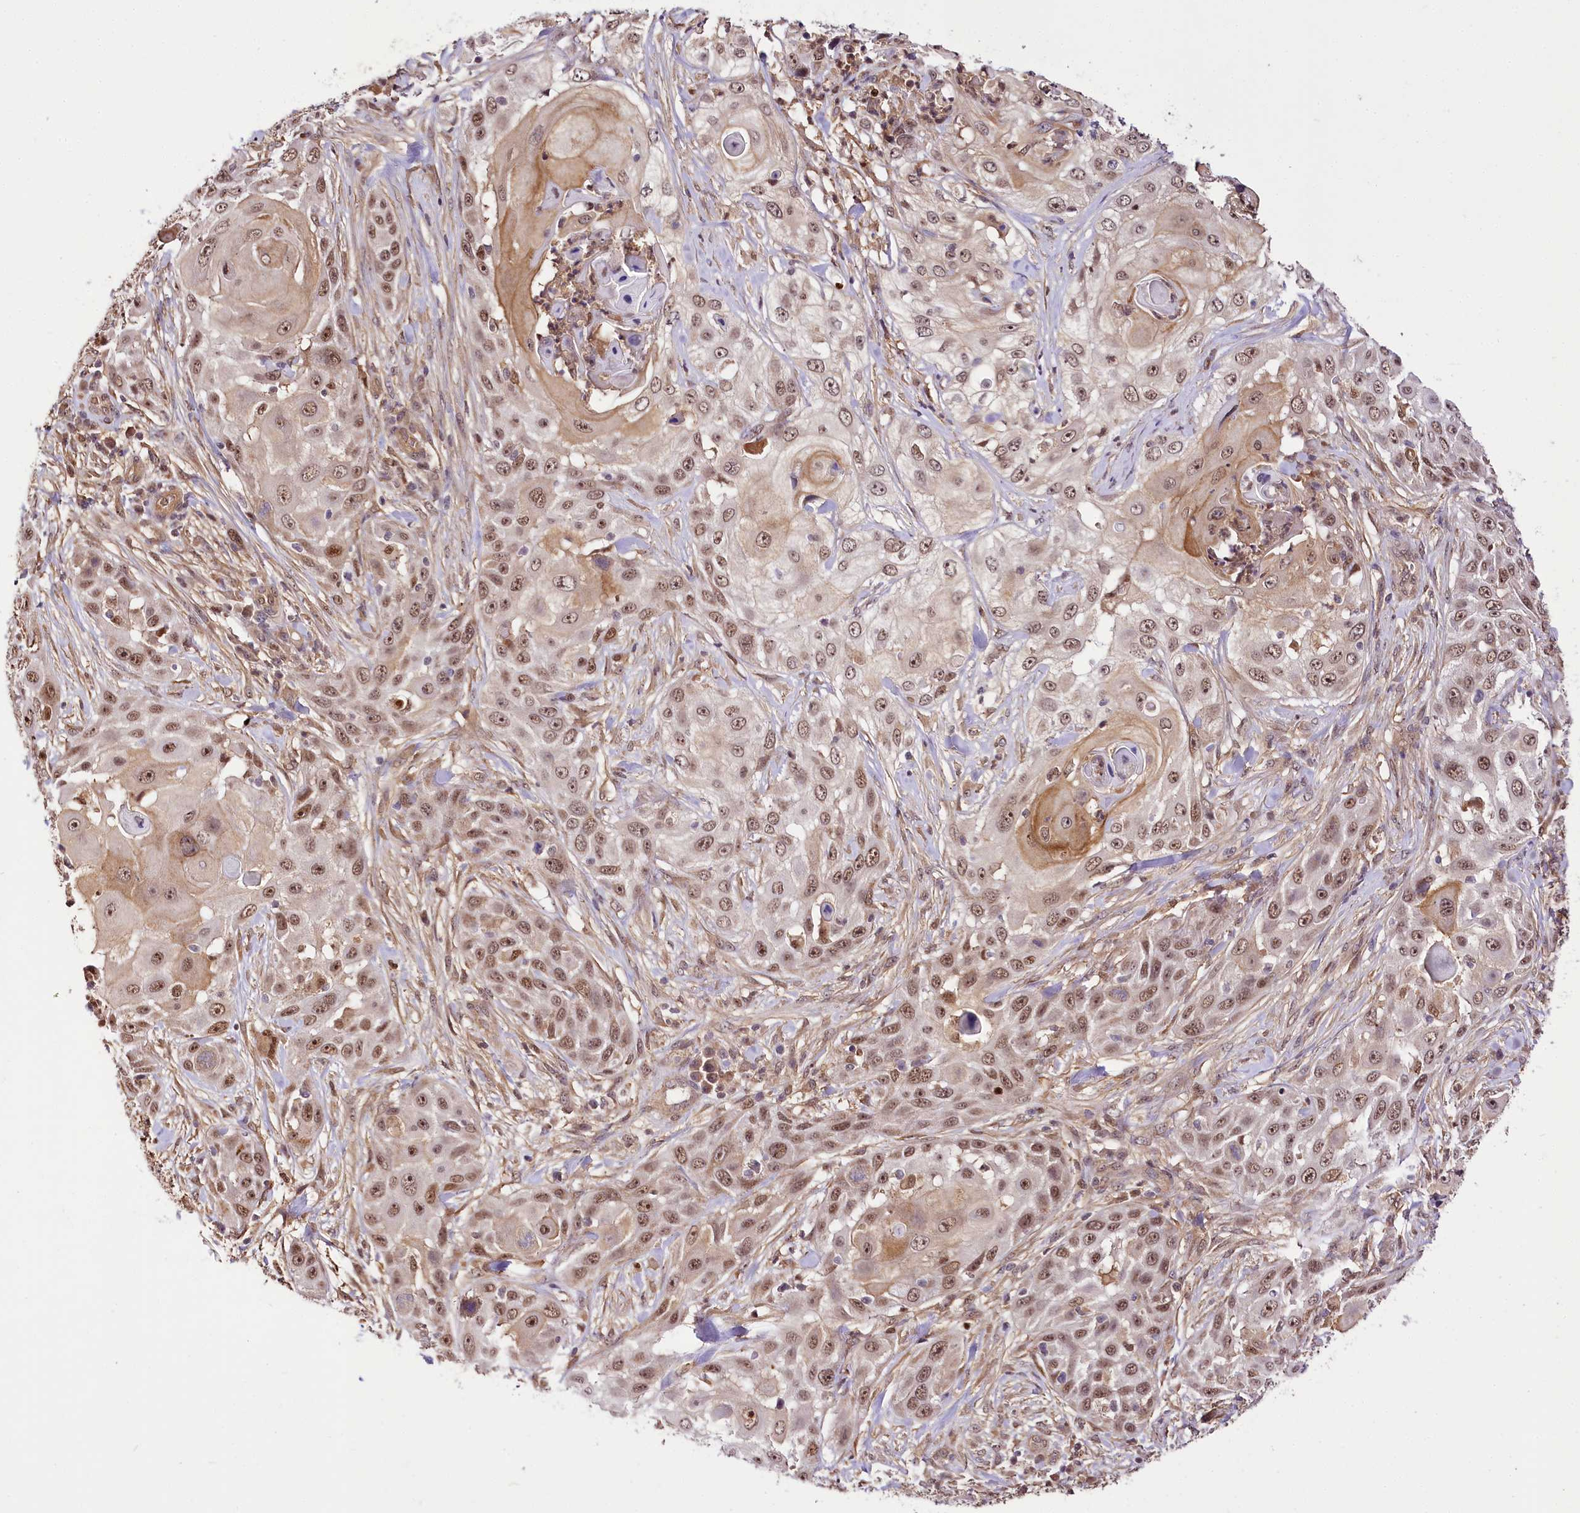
{"staining": {"intensity": "moderate", "quantity": ">75%", "location": "nuclear"}, "tissue": "skin cancer", "cell_type": "Tumor cells", "image_type": "cancer", "snomed": [{"axis": "morphology", "description": "Squamous cell carcinoma, NOS"}, {"axis": "topography", "description": "Skin"}], "caption": "The immunohistochemical stain highlights moderate nuclear positivity in tumor cells of skin cancer tissue.", "gene": "GNL3L", "patient": {"sex": "female", "age": 44}}